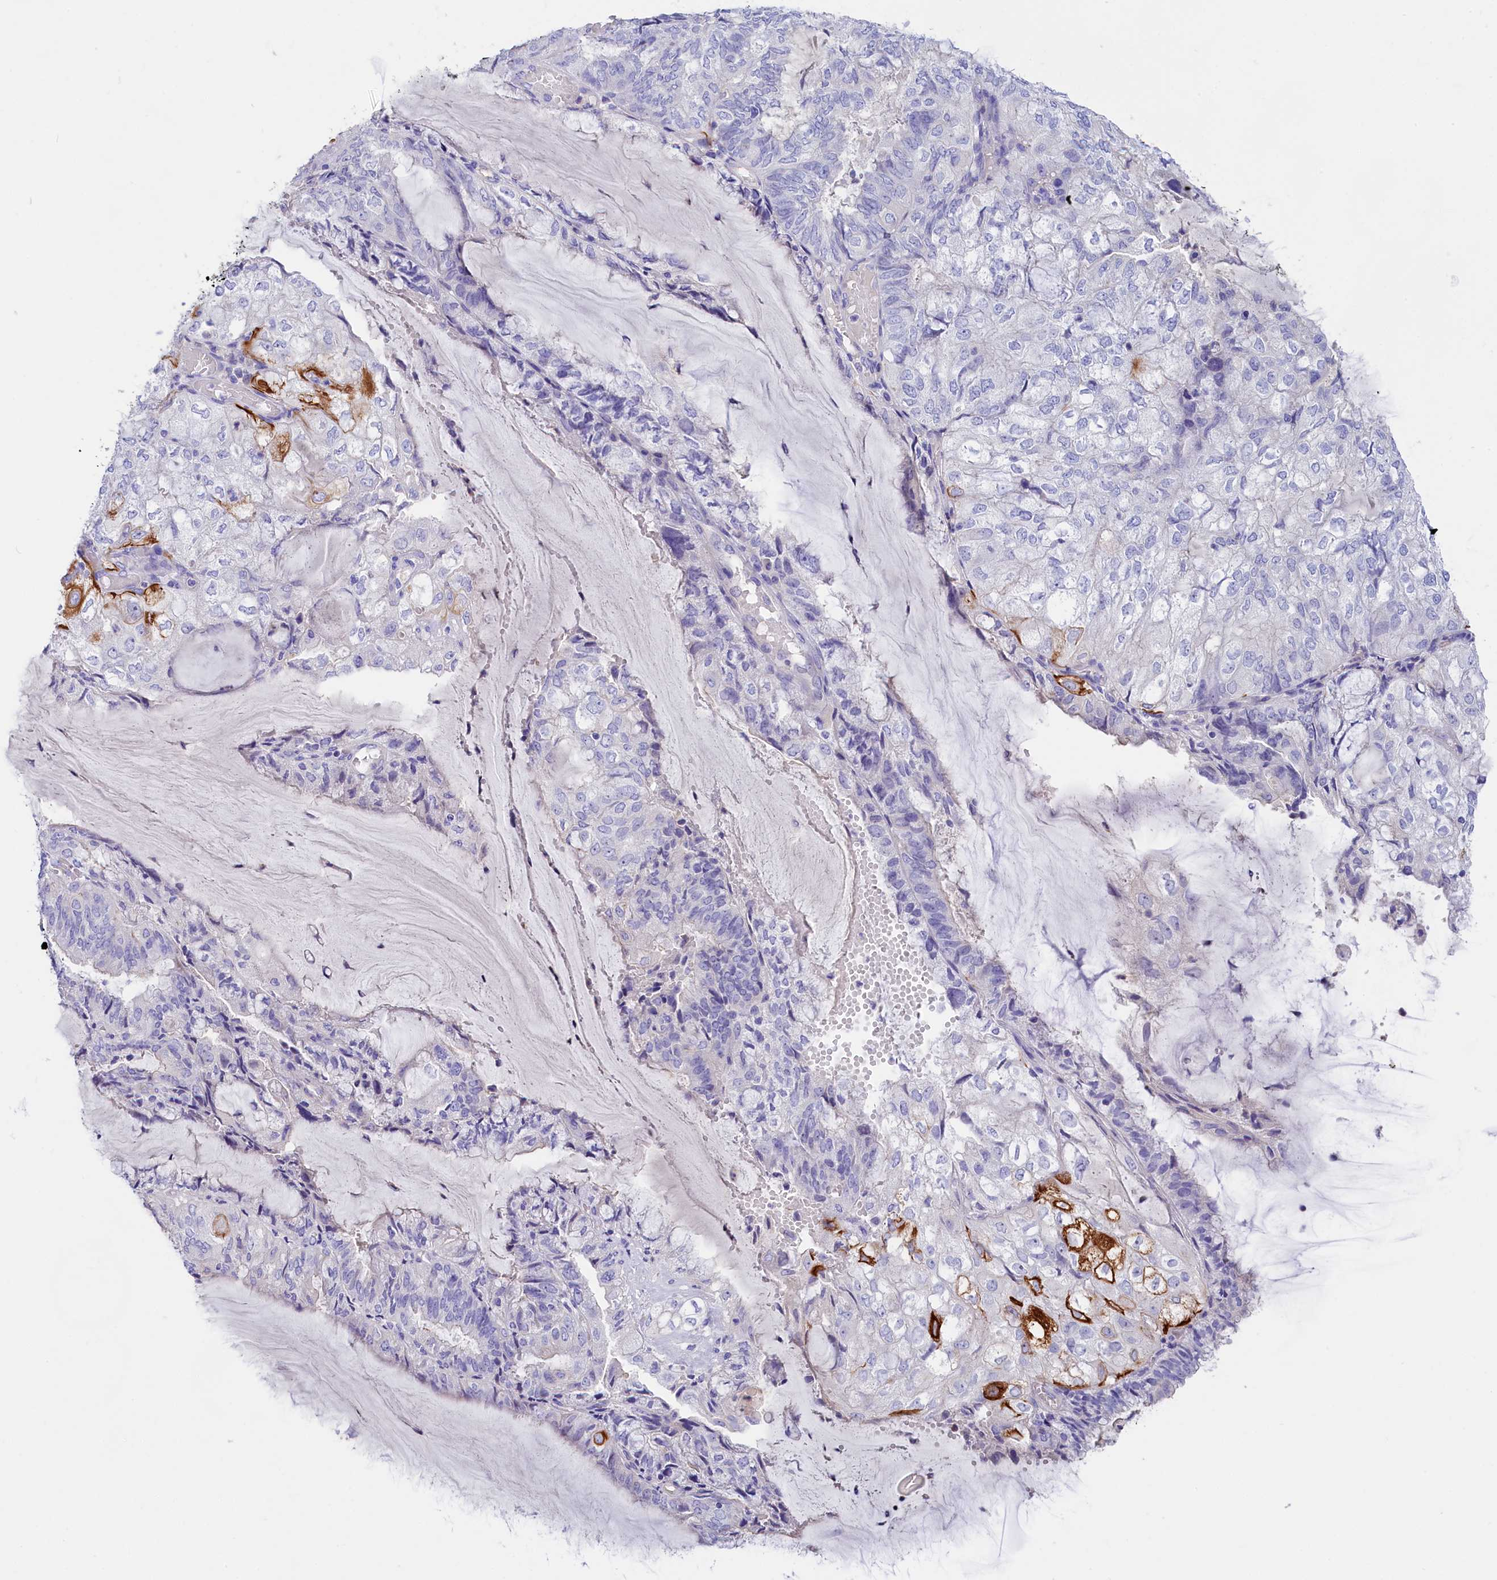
{"staining": {"intensity": "strong", "quantity": "<25%", "location": "cytoplasmic/membranous"}, "tissue": "endometrial cancer", "cell_type": "Tumor cells", "image_type": "cancer", "snomed": [{"axis": "morphology", "description": "Adenocarcinoma, NOS"}, {"axis": "topography", "description": "Endometrium"}], "caption": "Immunohistochemical staining of endometrial cancer (adenocarcinoma) shows strong cytoplasmic/membranous protein expression in approximately <25% of tumor cells.", "gene": "SULT2A1", "patient": {"sex": "female", "age": 81}}